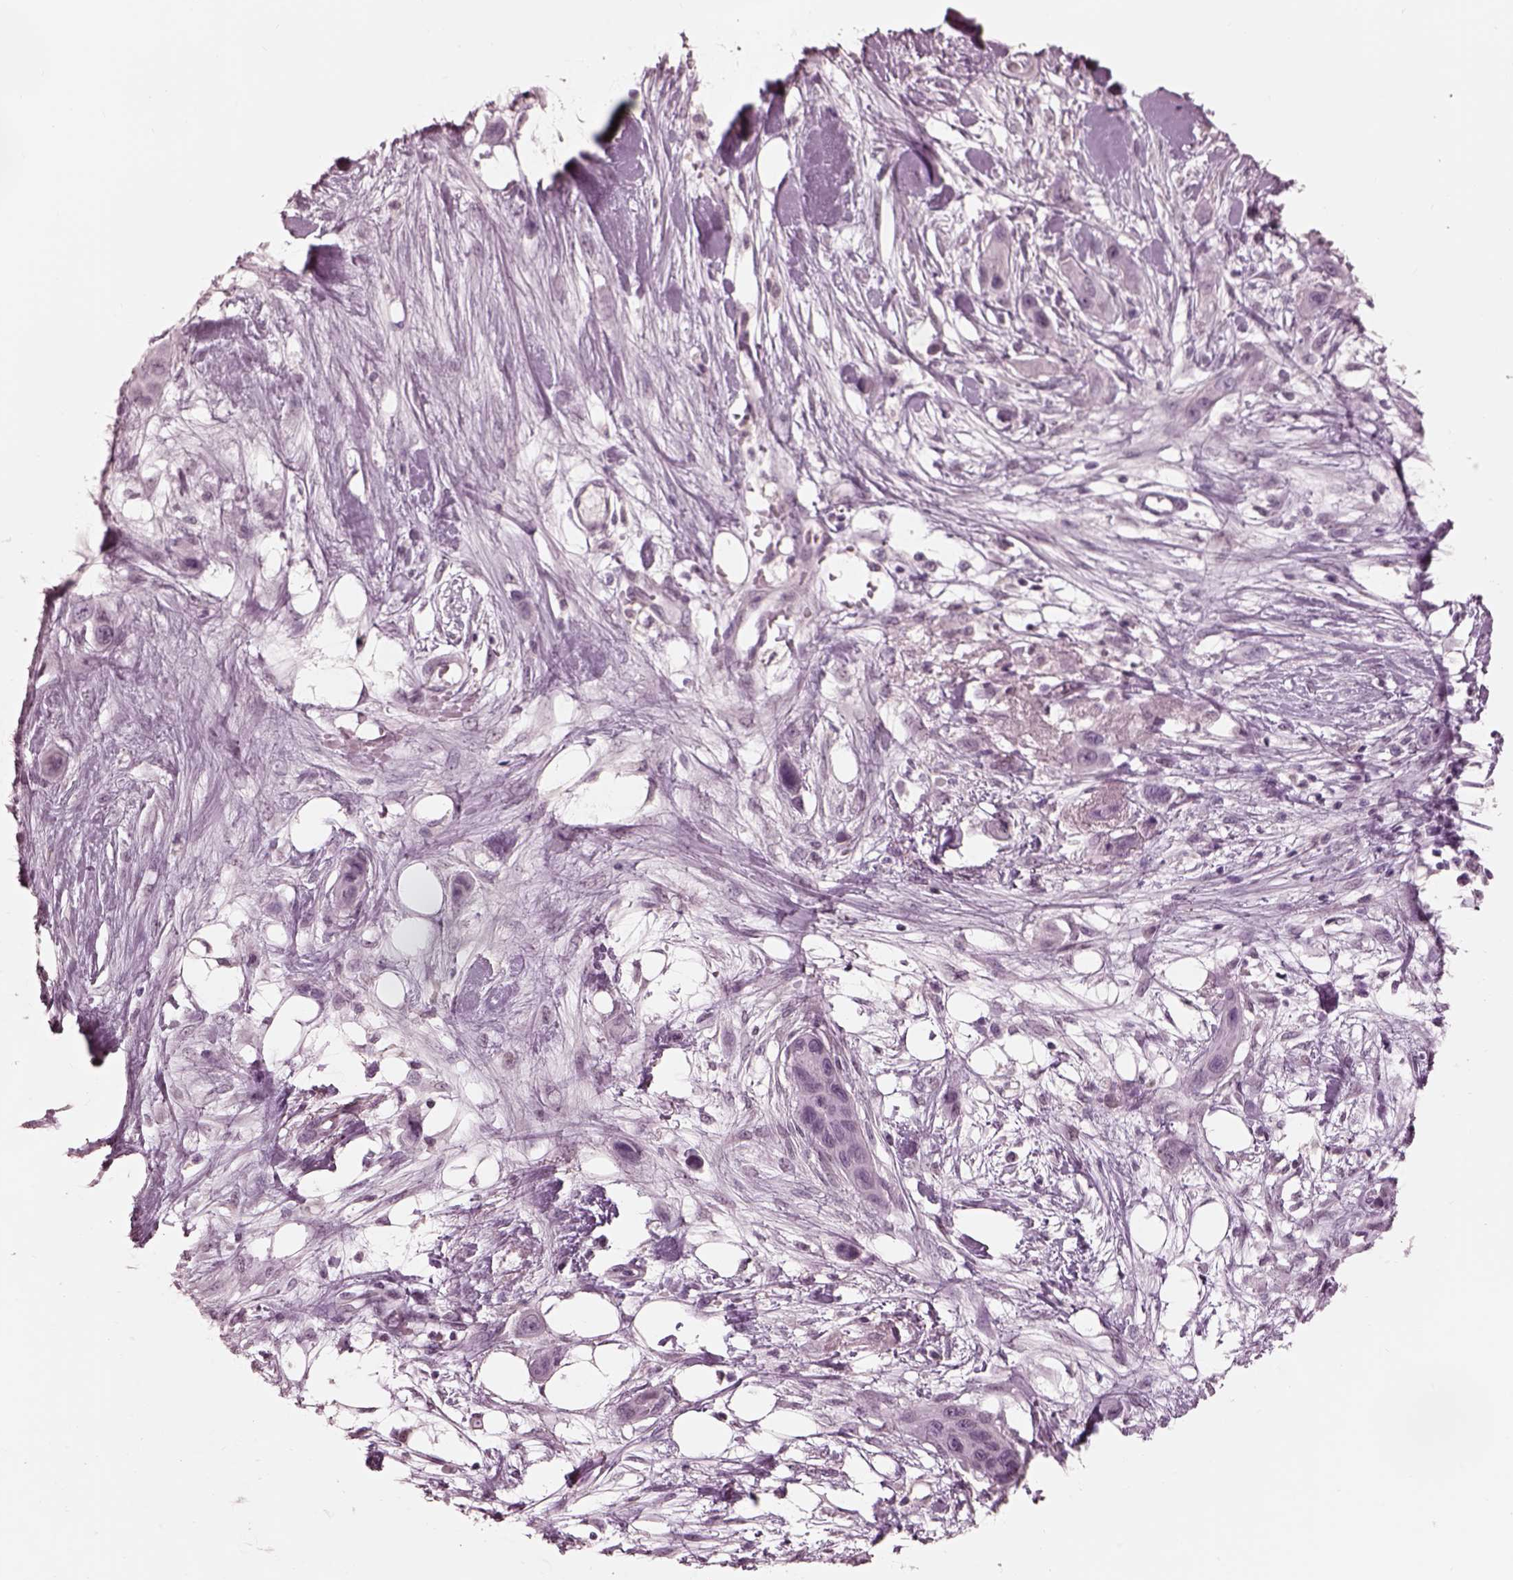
{"staining": {"intensity": "negative", "quantity": "none", "location": "none"}, "tissue": "skin cancer", "cell_type": "Tumor cells", "image_type": "cancer", "snomed": [{"axis": "morphology", "description": "Squamous cell carcinoma, NOS"}, {"axis": "topography", "description": "Skin"}], "caption": "A high-resolution histopathology image shows immunohistochemistry (IHC) staining of squamous cell carcinoma (skin), which demonstrates no significant positivity in tumor cells.", "gene": "GARIN4", "patient": {"sex": "male", "age": 79}}